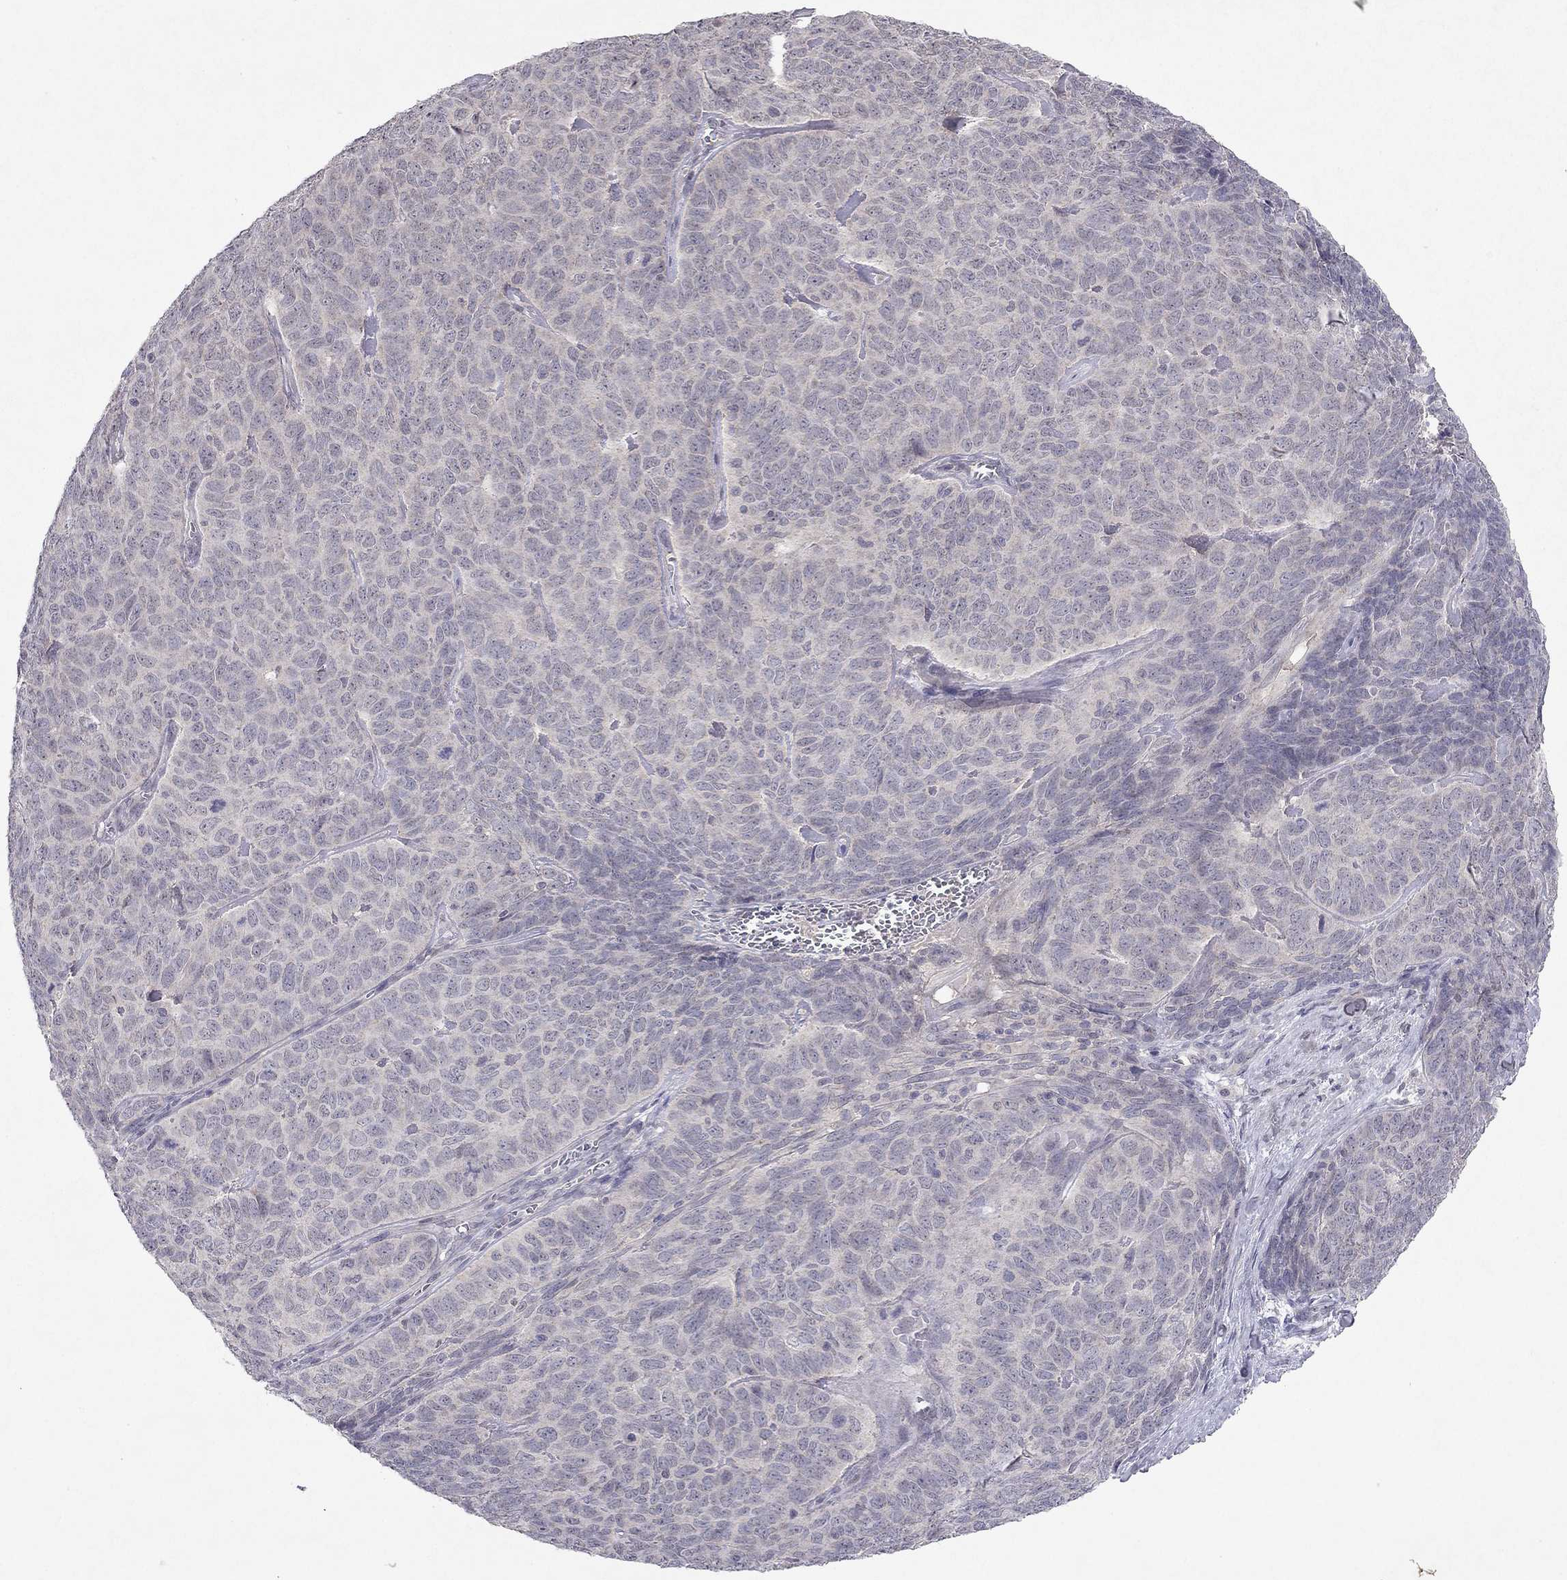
{"staining": {"intensity": "negative", "quantity": "none", "location": "none"}, "tissue": "skin cancer", "cell_type": "Tumor cells", "image_type": "cancer", "snomed": [{"axis": "morphology", "description": "Squamous cell carcinoma, NOS"}, {"axis": "topography", "description": "Skin"}, {"axis": "topography", "description": "Anal"}], "caption": "Immunohistochemical staining of human skin cancer (squamous cell carcinoma) demonstrates no significant positivity in tumor cells.", "gene": "ESR2", "patient": {"sex": "female", "age": 51}}